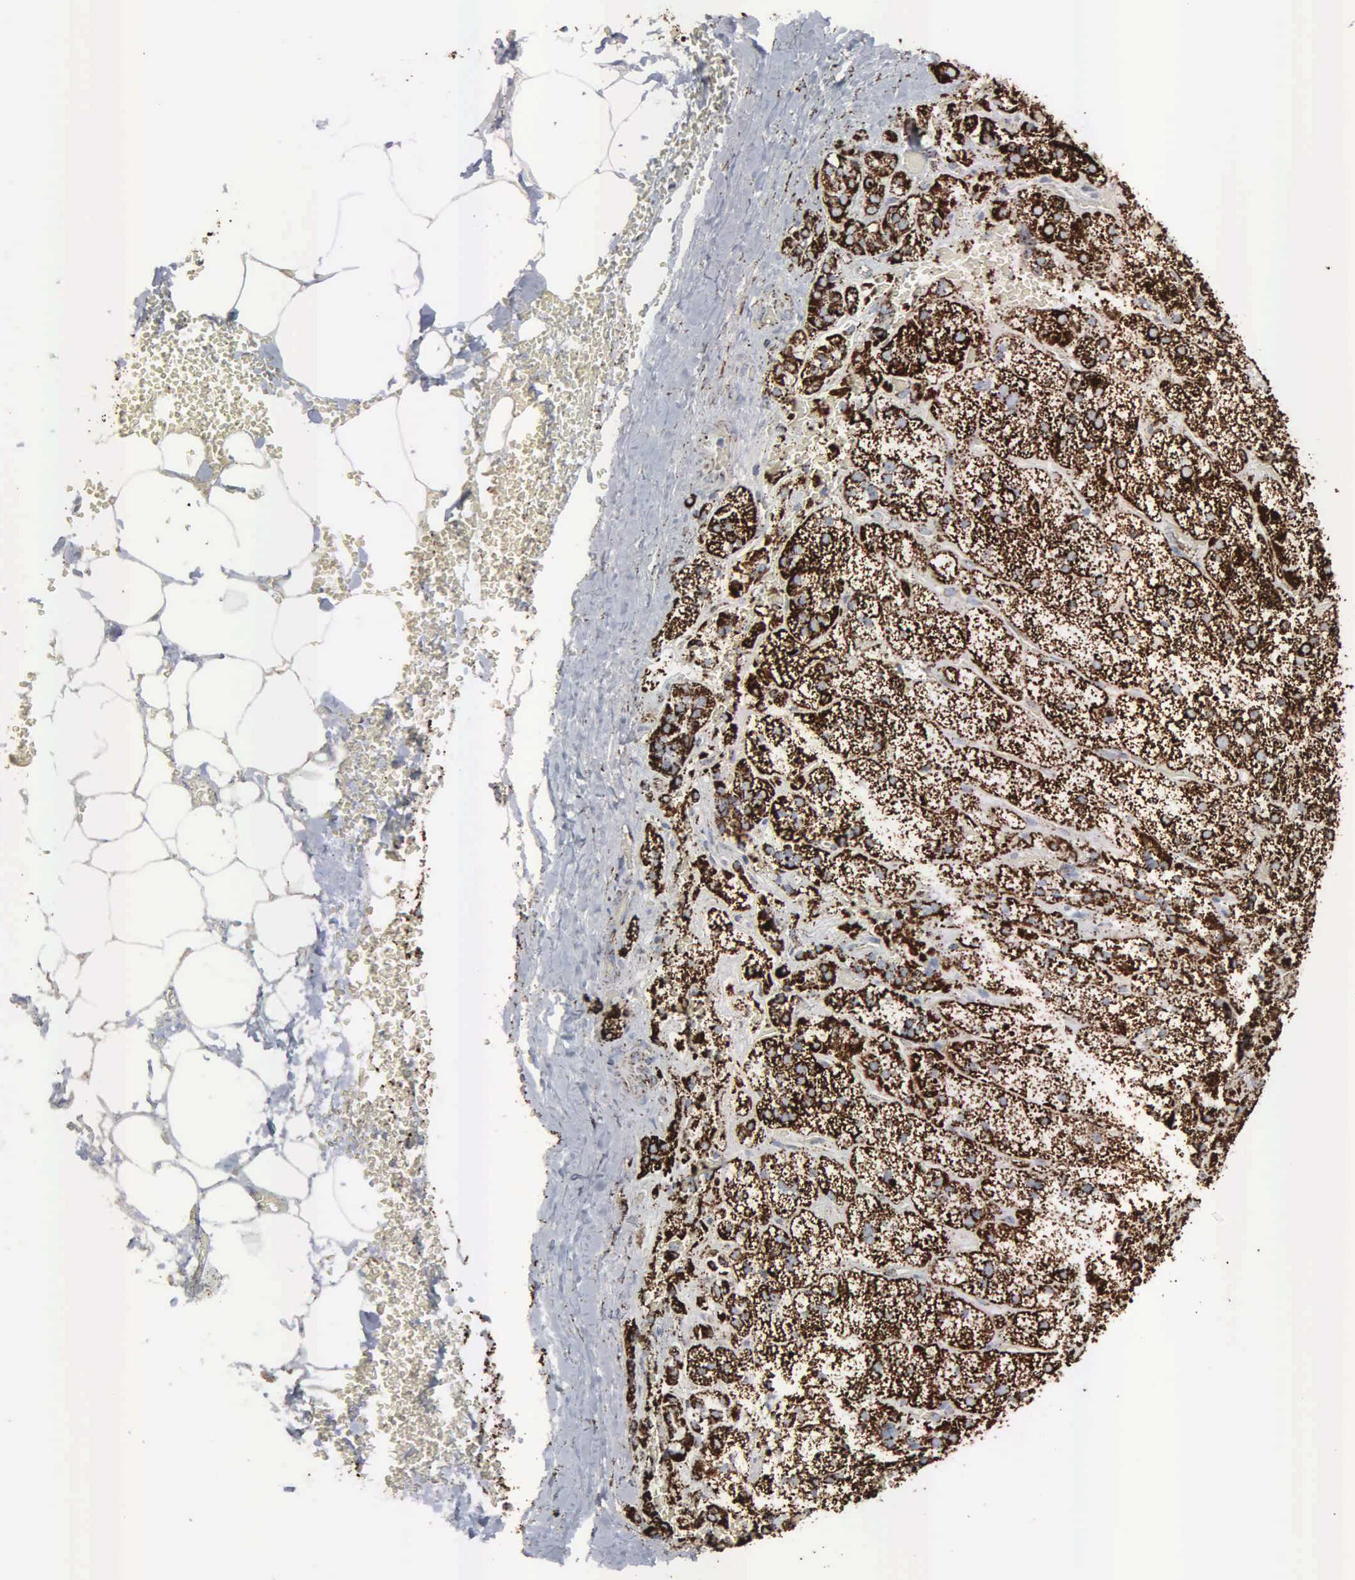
{"staining": {"intensity": "strong", "quantity": ">75%", "location": "cytoplasmic/membranous"}, "tissue": "adrenal gland", "cell_type": "Glandular cells", "image_type": "normal", "snomed": [{"axis": "morphology", "description": "Normal tissue, NOS"}, {"axis": "topography", "description": "Adrenal gland"}], "caption": "Adrenal gland stained with immunohistochemistry (IHC) demonstrates strong cytoplasmic/membranous expression in about >75% of glandular cells. (Brightfield microscopy of DAB IHC at high magnification).", "gene": "HSPA9", "patient": {"sex": "male", "age": 57}}